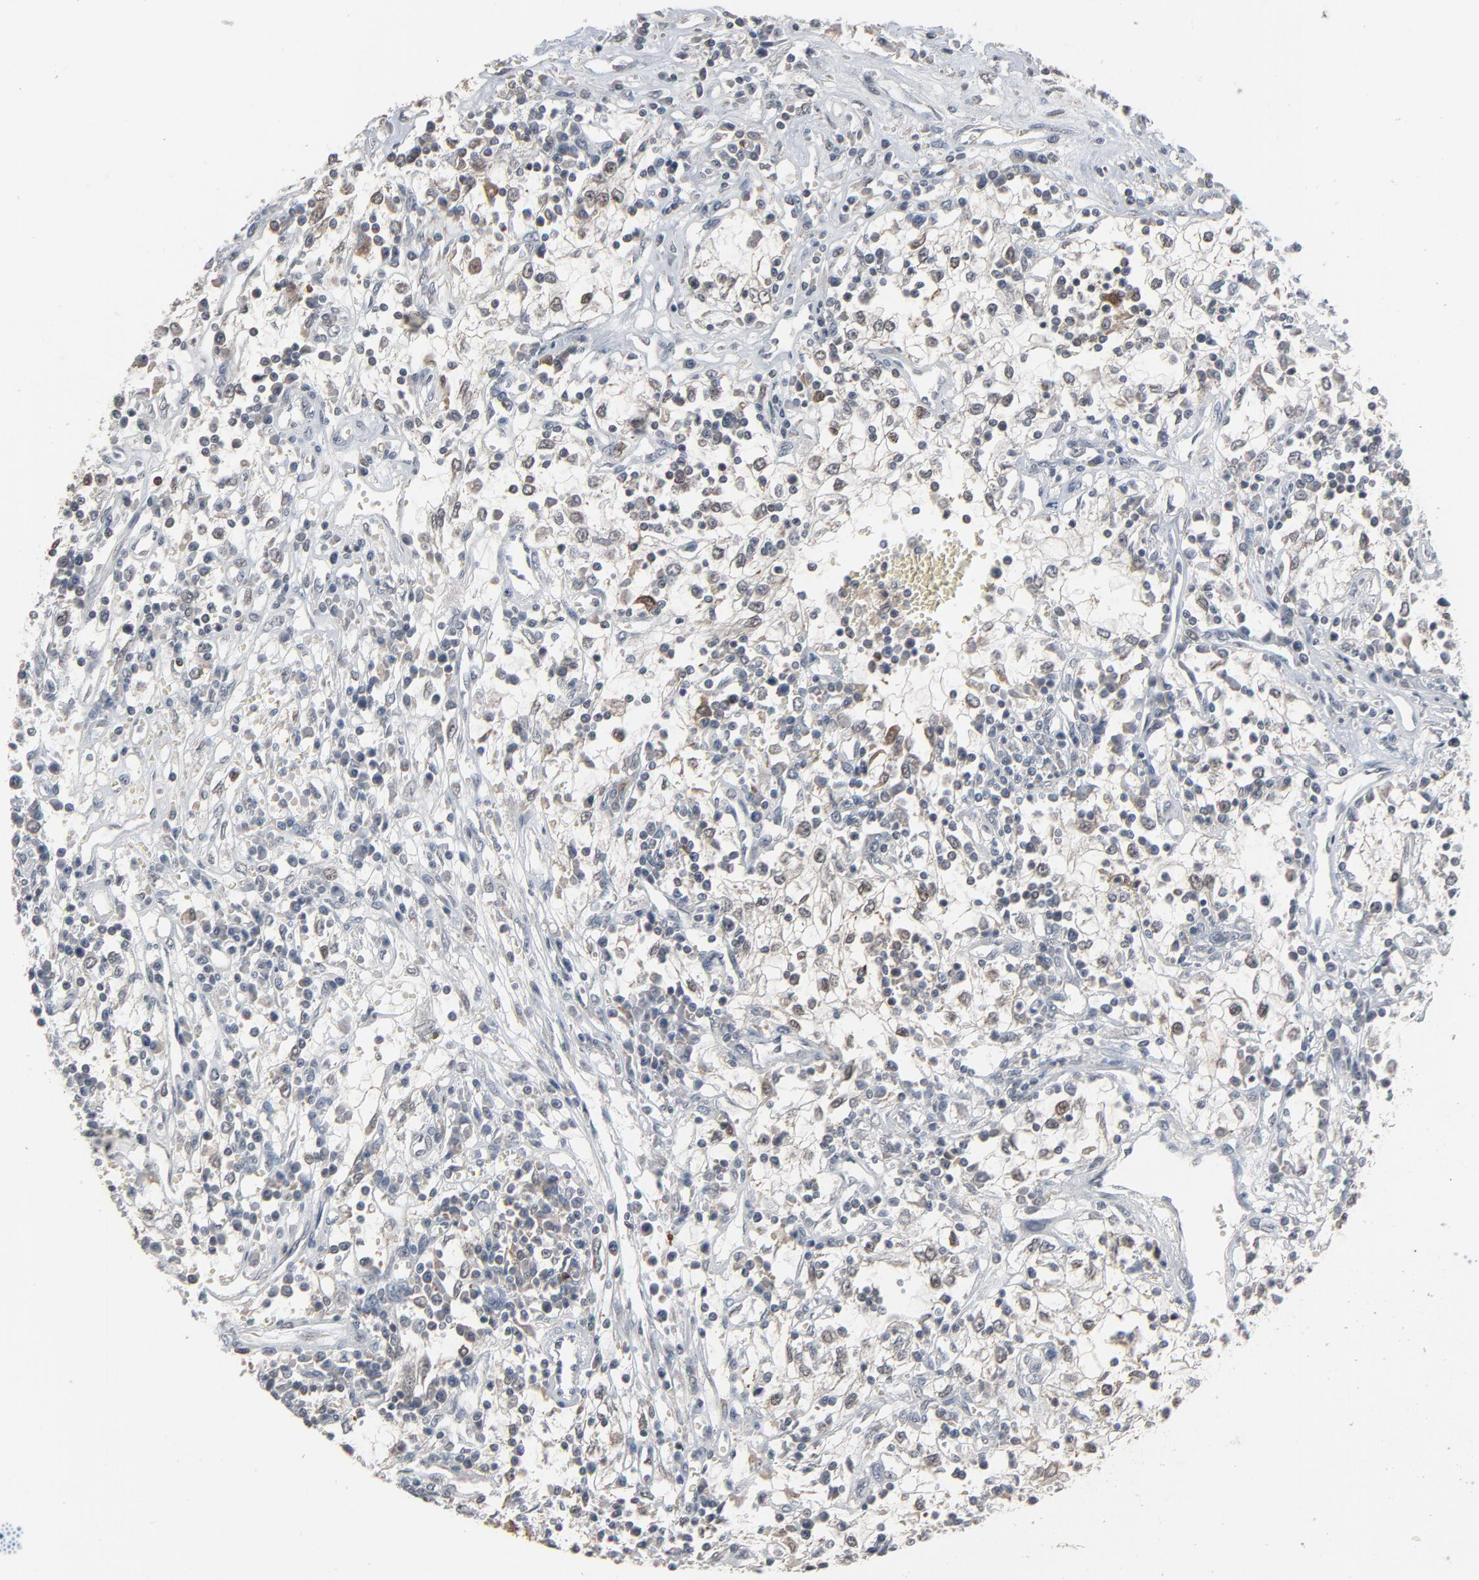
{"staining": {"intensity": "weak", "quantity": "<25%", "location": "nuclear"}, "tissue": "renal cancer", "cell_type": "Tumor cells", "image_type": "cancer", "snomed": [{"axis": "morphology", "description": "Adenocarcinoma, NOS"}, {"axis": "topography", "description": "Kidney"}], "caption": "Immunohistochemical staining of human adenocarcinoma (renal) demonstrates no significant positivity in tumor cells.", "gene": "DOCK8", "patient": {"sex": "male", "age": 82}}